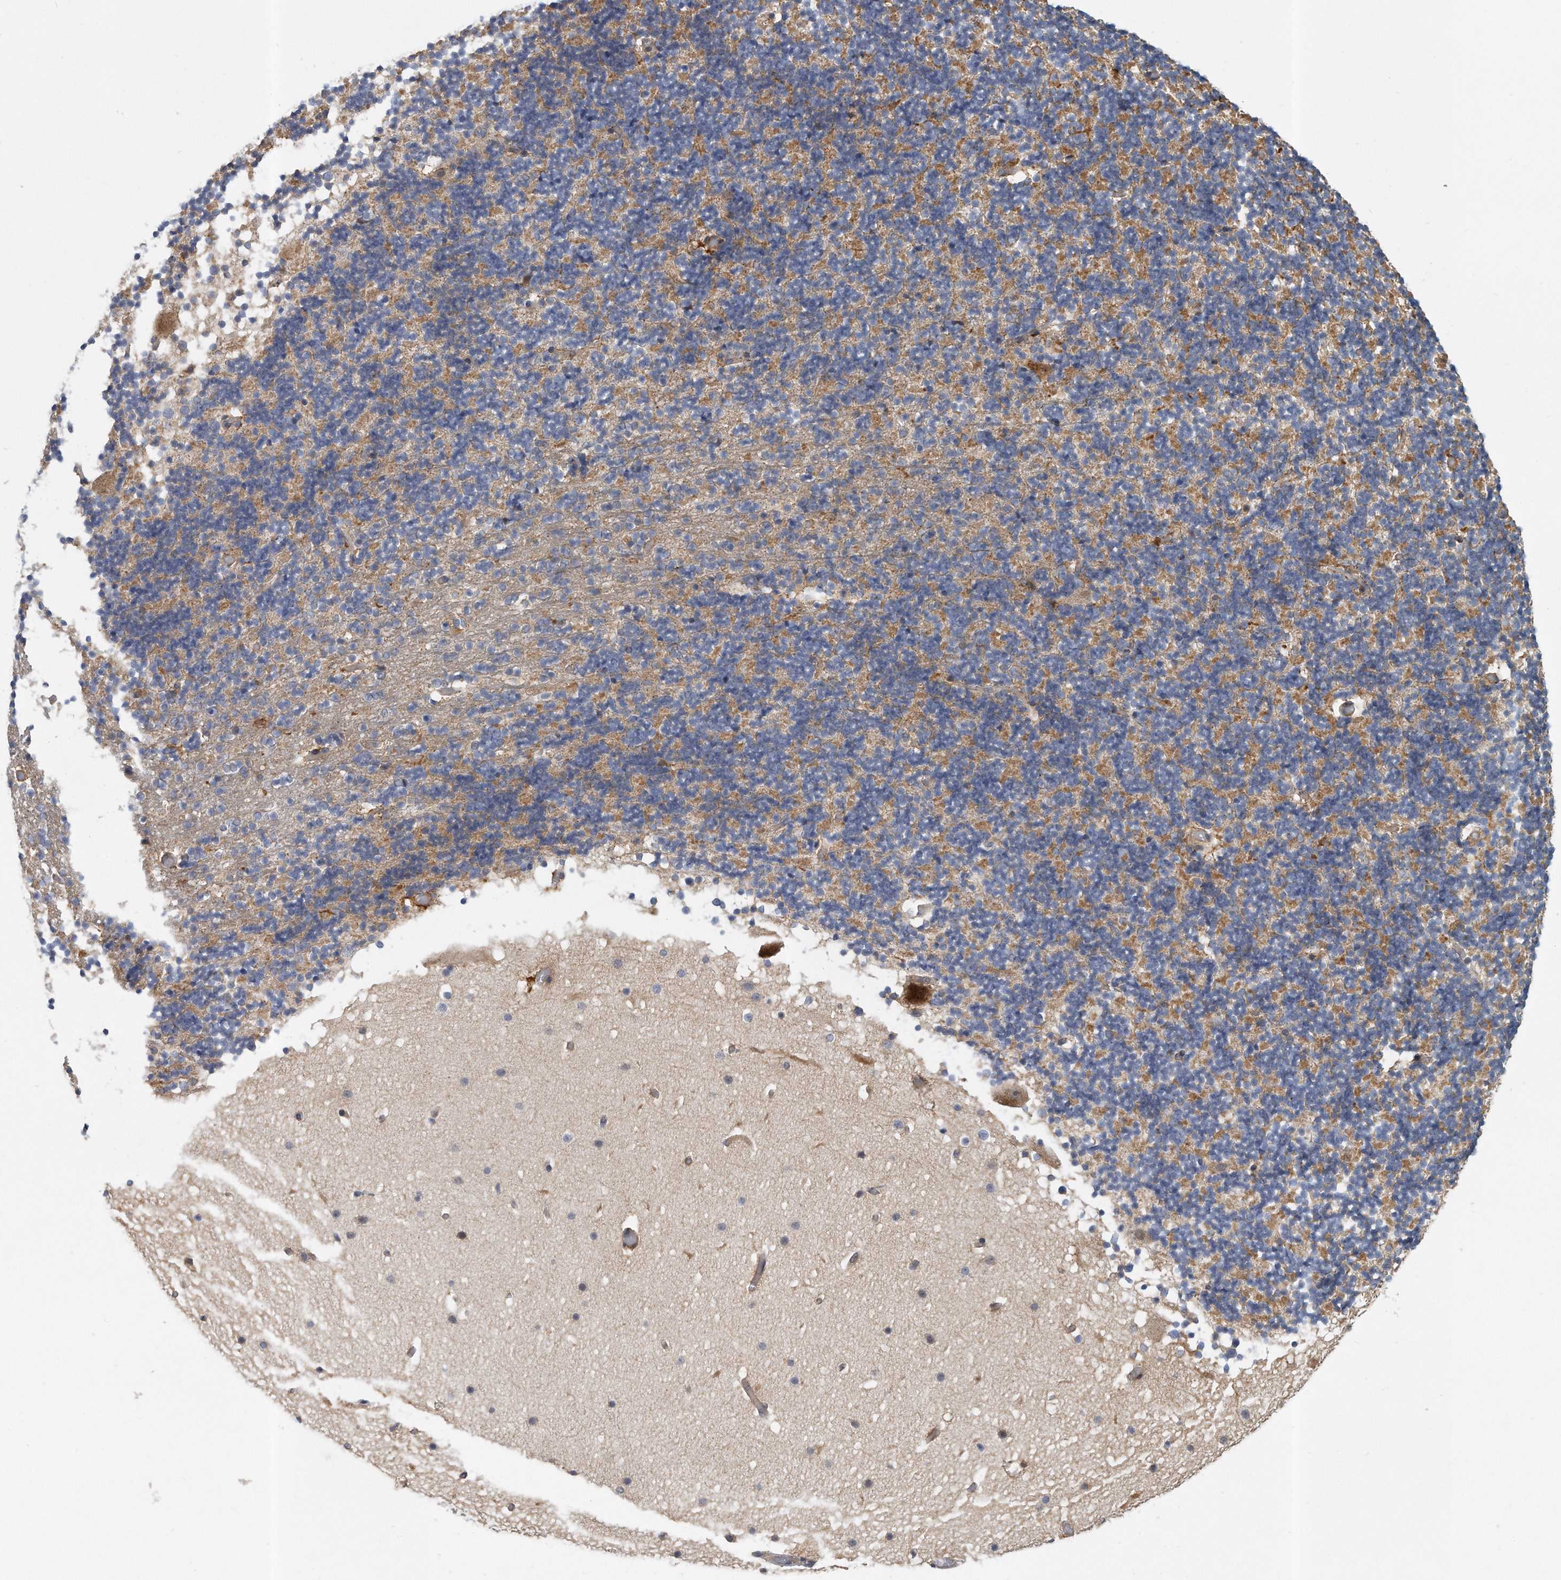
{"staining": {"intensity": "weak", "quantity": "25%-75%", "location": "cytoplasmic/membranous"}, "tissue": "cerebellum", "cell_type": "Cells in granular layer", "image_type": "normal", "snomed": [{"axis": "morphology", "description": "Normal tissue, NOS"}, {"axis": "topography", "description": "Cerebellum"}], "caption": "Weak cytoplasmic/membranous protein staining is seen in approximately 25%-75% of cells in granular layer in cerebellum. Immunohistochemistry stains the protein of interest in brown and the nuclei are stained blue.", "gene": "PCDH8", "patient": {"sex": "male", "age": 57}}